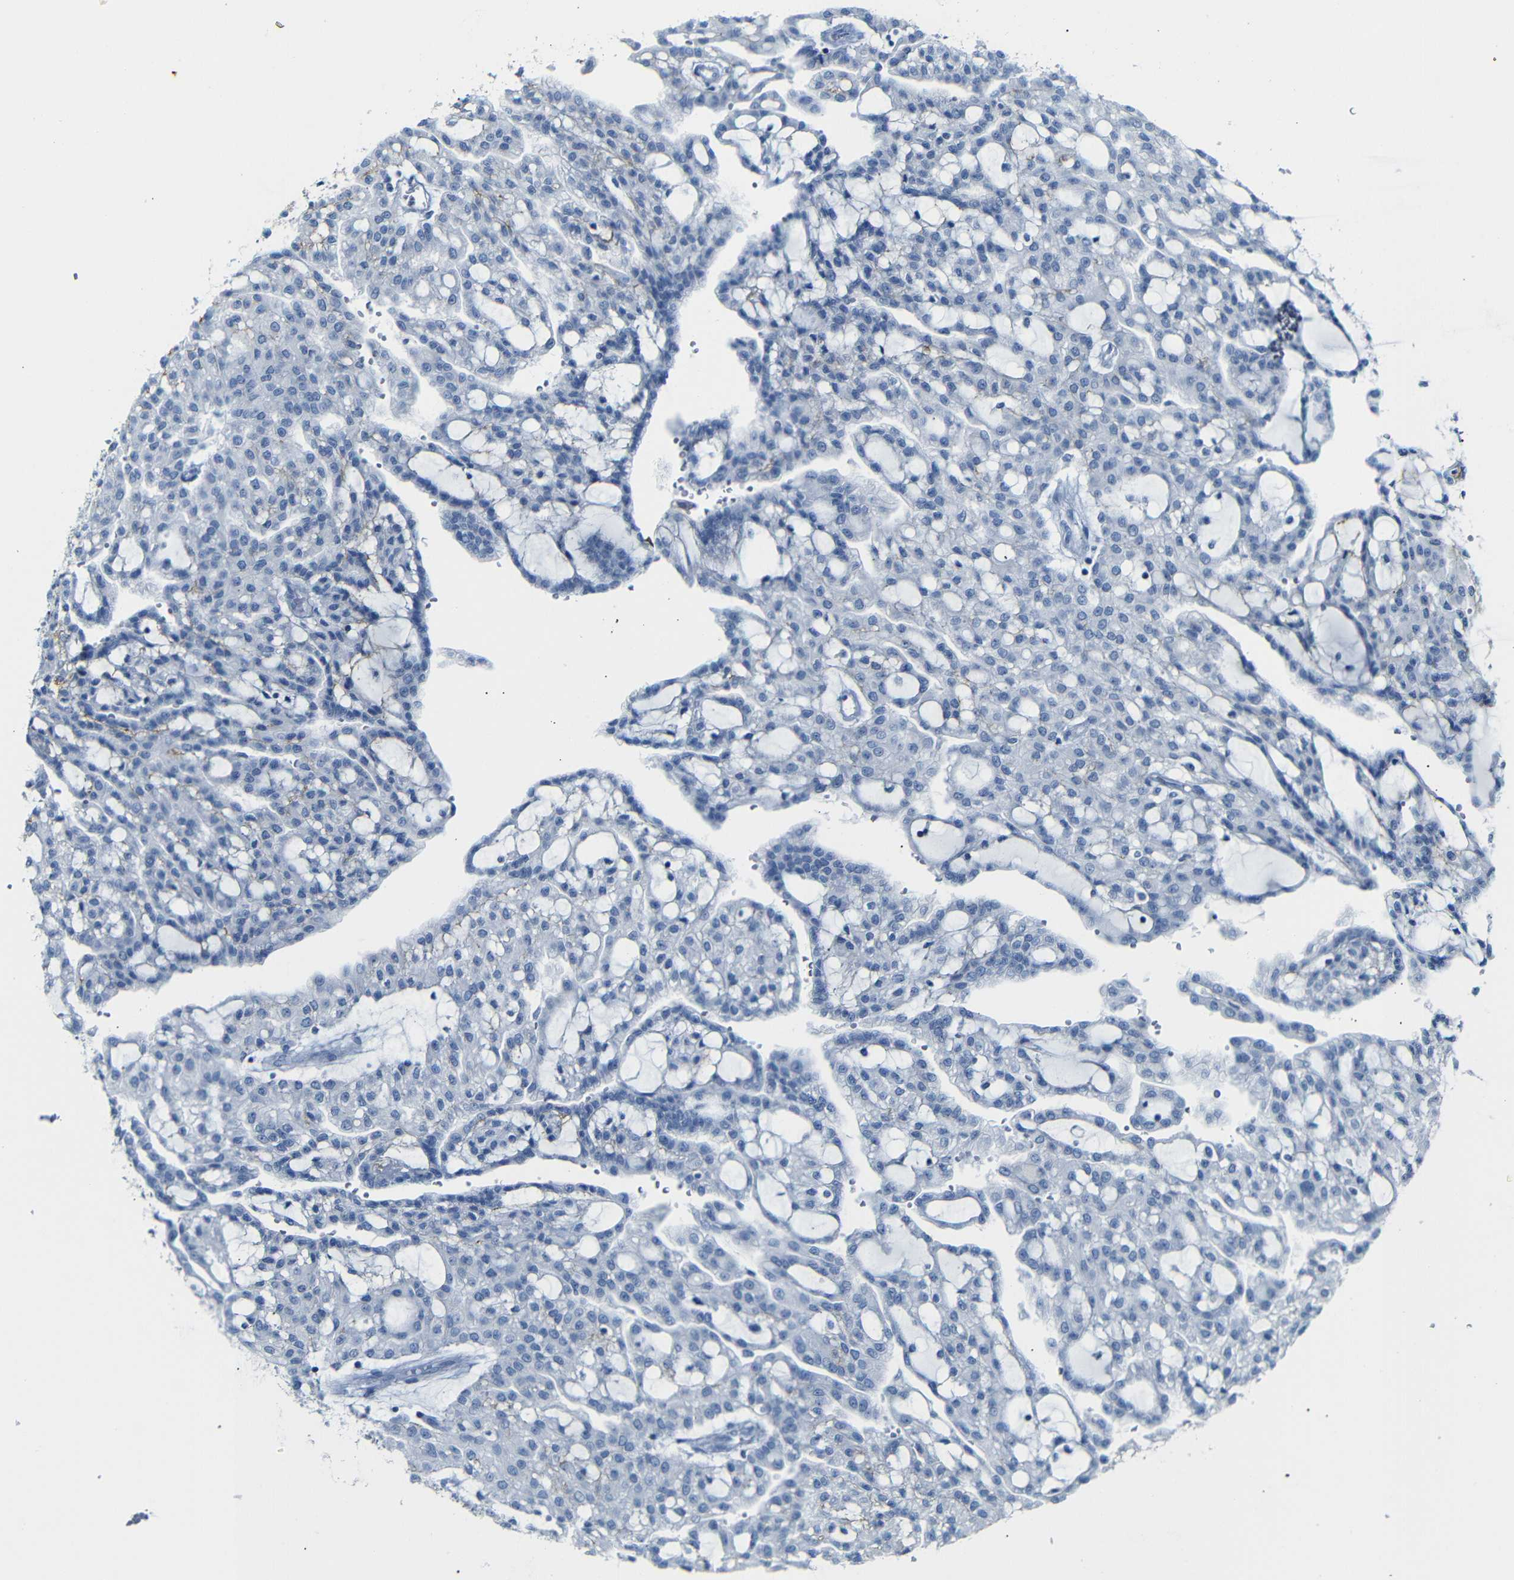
{"staining": {"intensity": "negative", "quantity": "none", "location": "none"}, "tissue": "renal cancer", "cell_type": "Tumor cells", "image_type": "cancer", "snomed": [{"axis": "morphology", "description": "Adenocarcinoma, NOS"}, {"axis": "topography", "description": "Kidney"}], "caption": "Immunohistochemistry of human renal cancer exhibits no positivity in tumor cells.", "gene": "FCRL1", "patient": {"sex": "male", "age": 63}}